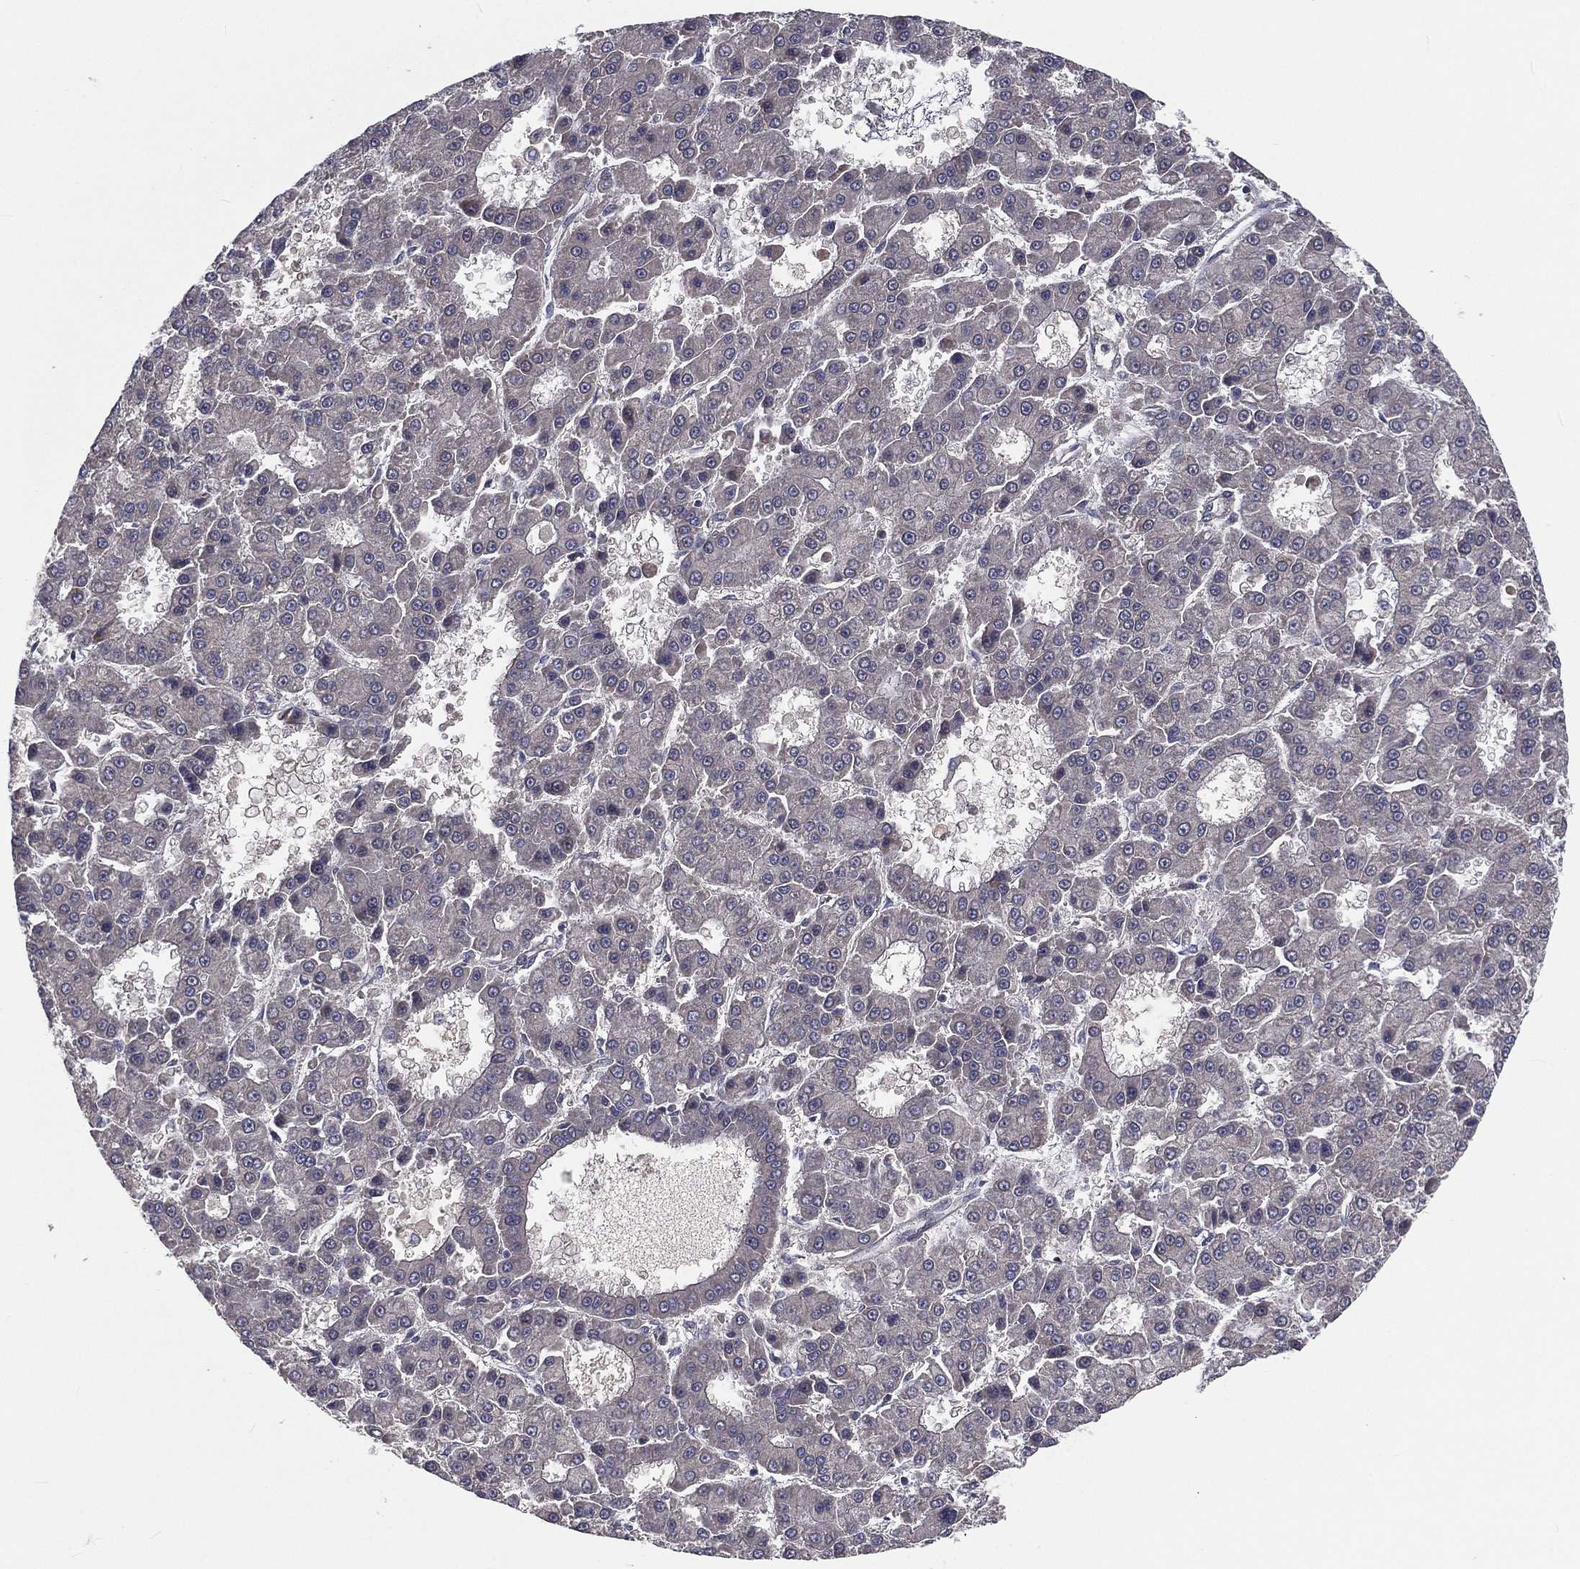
{"staining": {"intensity": "negative", "quantity": "none", "location": "none"}, "tissue": "liver cancer", "cell_type": "Tumor cells", "image_type": "cancer", "snomed": [{"axis": "morphology", "description": "Carcinoma, Hepatocellular, NOS"}, {"axis": "topography", "description": "Liver"}], "caption": "The image reveals no staining of tumor cells in liver cancer (hepatocellular carcinoma).", "gene": "EIF2B5", "patient": {"sex": "male", "age": 70}}